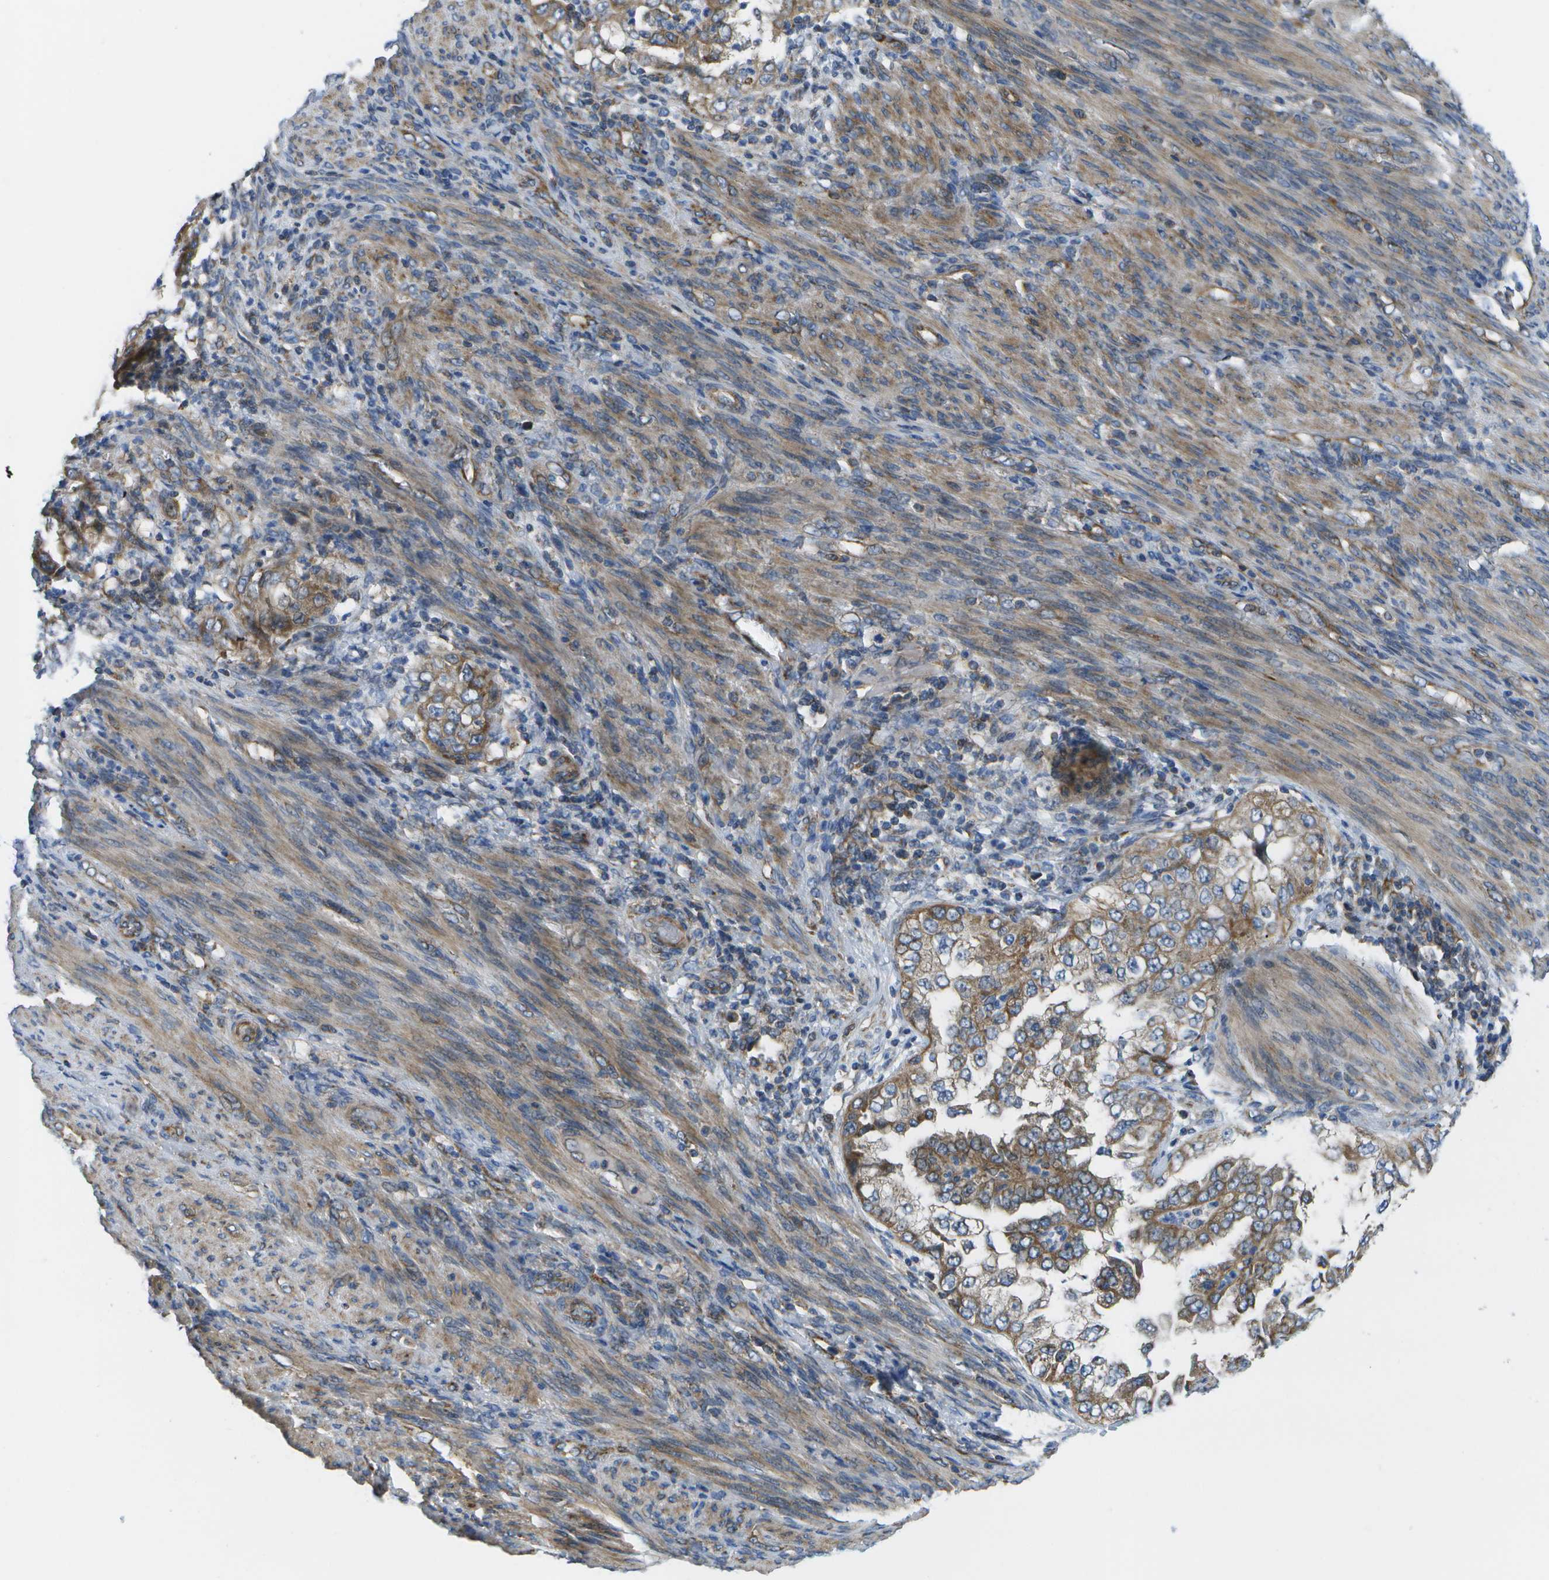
{"staining": {"intensity": "moderate", "quantity": ">75%", "location": "cytoplasmic/membranous"}, "tissue": "endometrial cancer", "cell_type": "Tumor cells", "image_type": "cancer", "snomed": [{"axis": "morphology", "description": "Adenocarcinoma, NOS"}, {"axis": "topography", "description": "Endometrium"}], "caption": "This micrograph demonstrates immunohistochemistry staining of human adenocarcinoma (endometrial), with medium moderate cytoplasmic/membranous positivity in approximately >75% of tumor cells.", "gene": "MVK", "patient": {"sex": "female", "age": 85}}